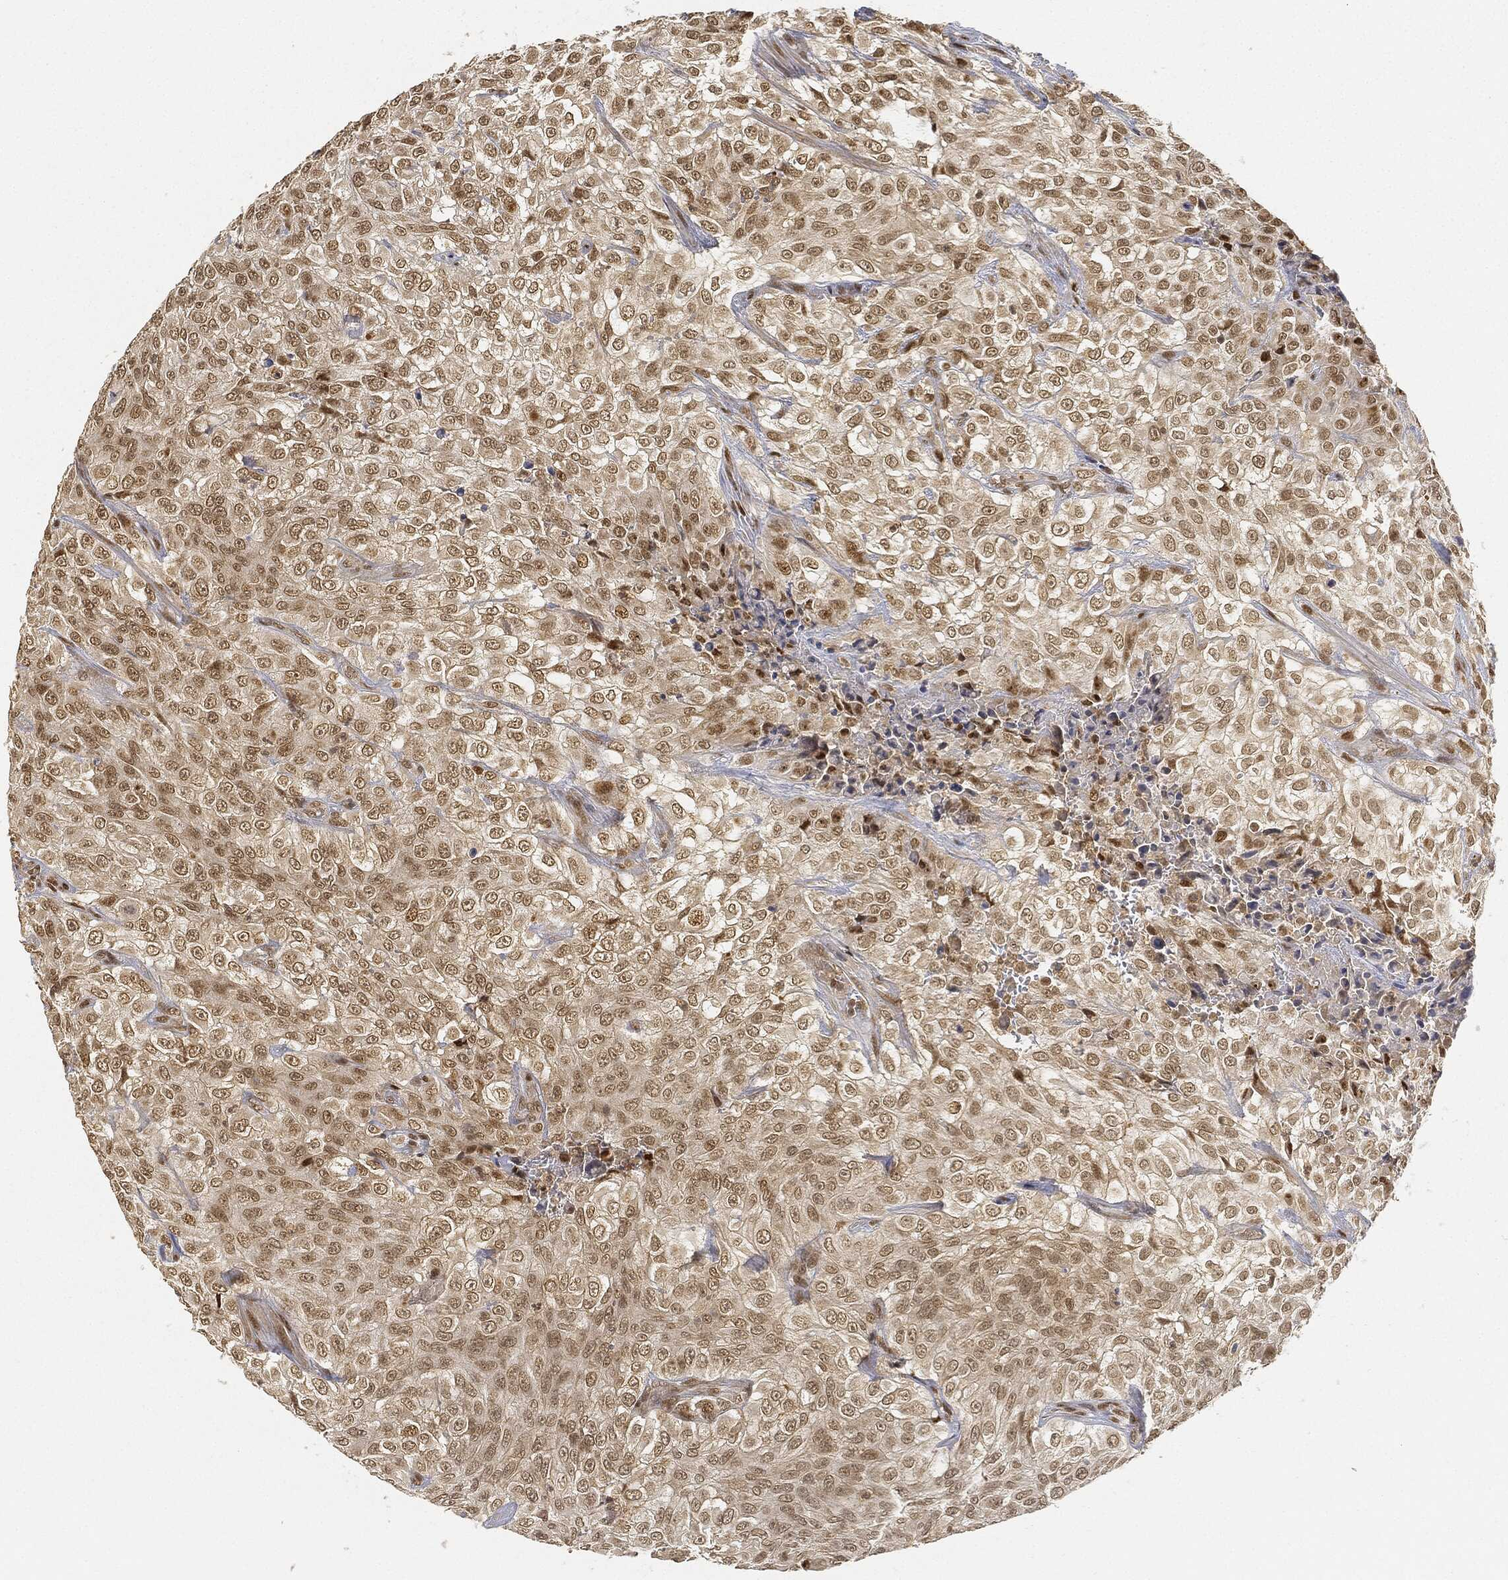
{"staining": {"intensity": "moderate", "quantity": "25%-75%", "location": "nuclear"}, "tissue": "urothelial cancer", "cell_type": "Tumor cells", "image_type": "cancer", "snomed": [{"axis": "morphology", "description": "Urothelial carcinoma, High grade"}, {"axis": "topography", "description": "Urinary bladder"}], "caption": "About 25%-75% of tumor cells in human high-grade urothelial carcinoma exhibit moderate nuclear protein positivity as visualized by brown immunohistochemical staining.", "gene": "CIB1", "patient": {"sex": "male", "age": 56}}